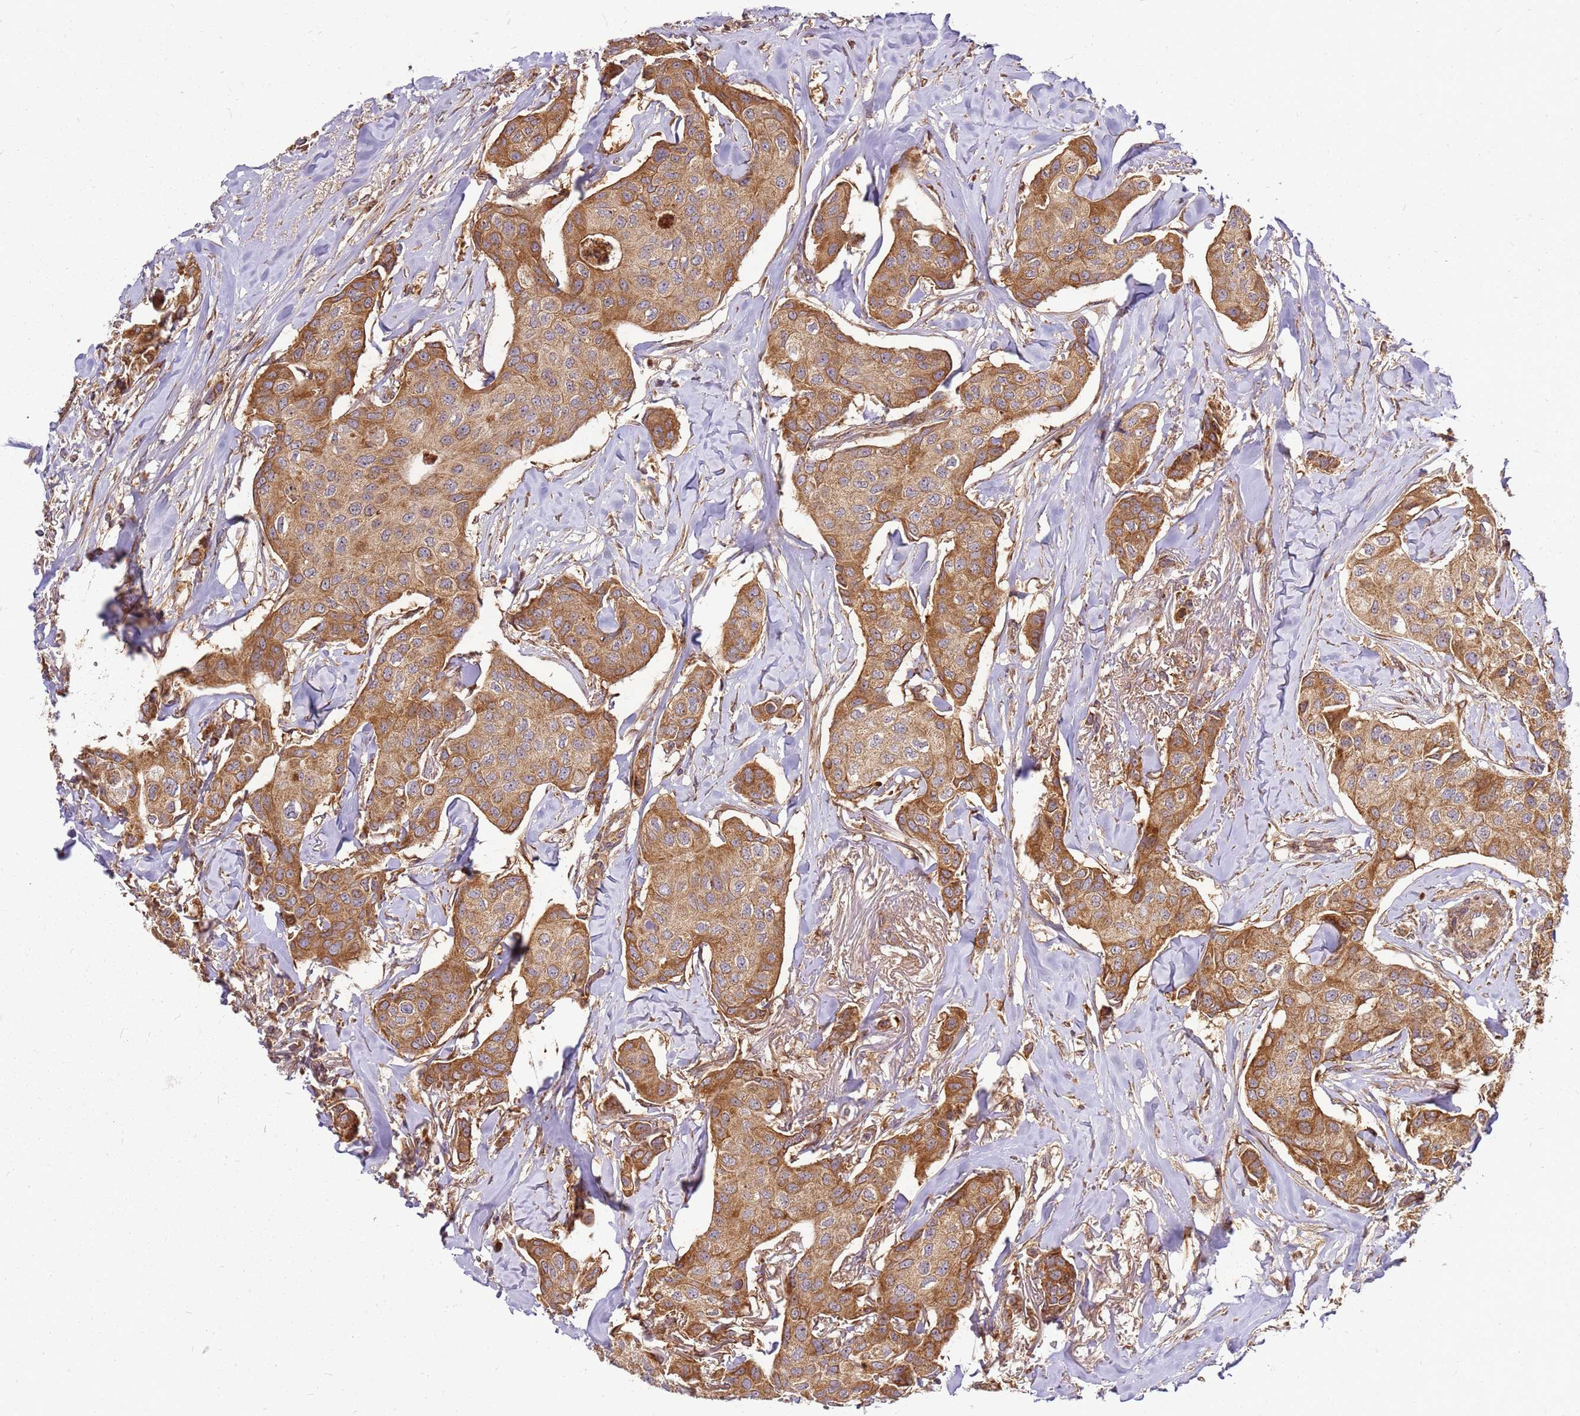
{"staining": {"intensity": "moderate", "quantity": ">75%", "location": "cytoplasmic/membranous"}, "tissue": "breast cancer", "cell_type": "Tumor cells", "image_type": "cancer", "snomed": [{"axis": "morphology", "description": "Duct carcinoma"}, {"axis": "topography", "description": "Breast"}], "caption": "A photomicrograph showing moderate cytoplasmic/membranous expression in about >75% of tumor cells in intraductal carcinoma (breast), as visualized by brown immunohistochemical staining.", "gene": "CCDC159", "patient": {"sex": "female", "age": 80}}